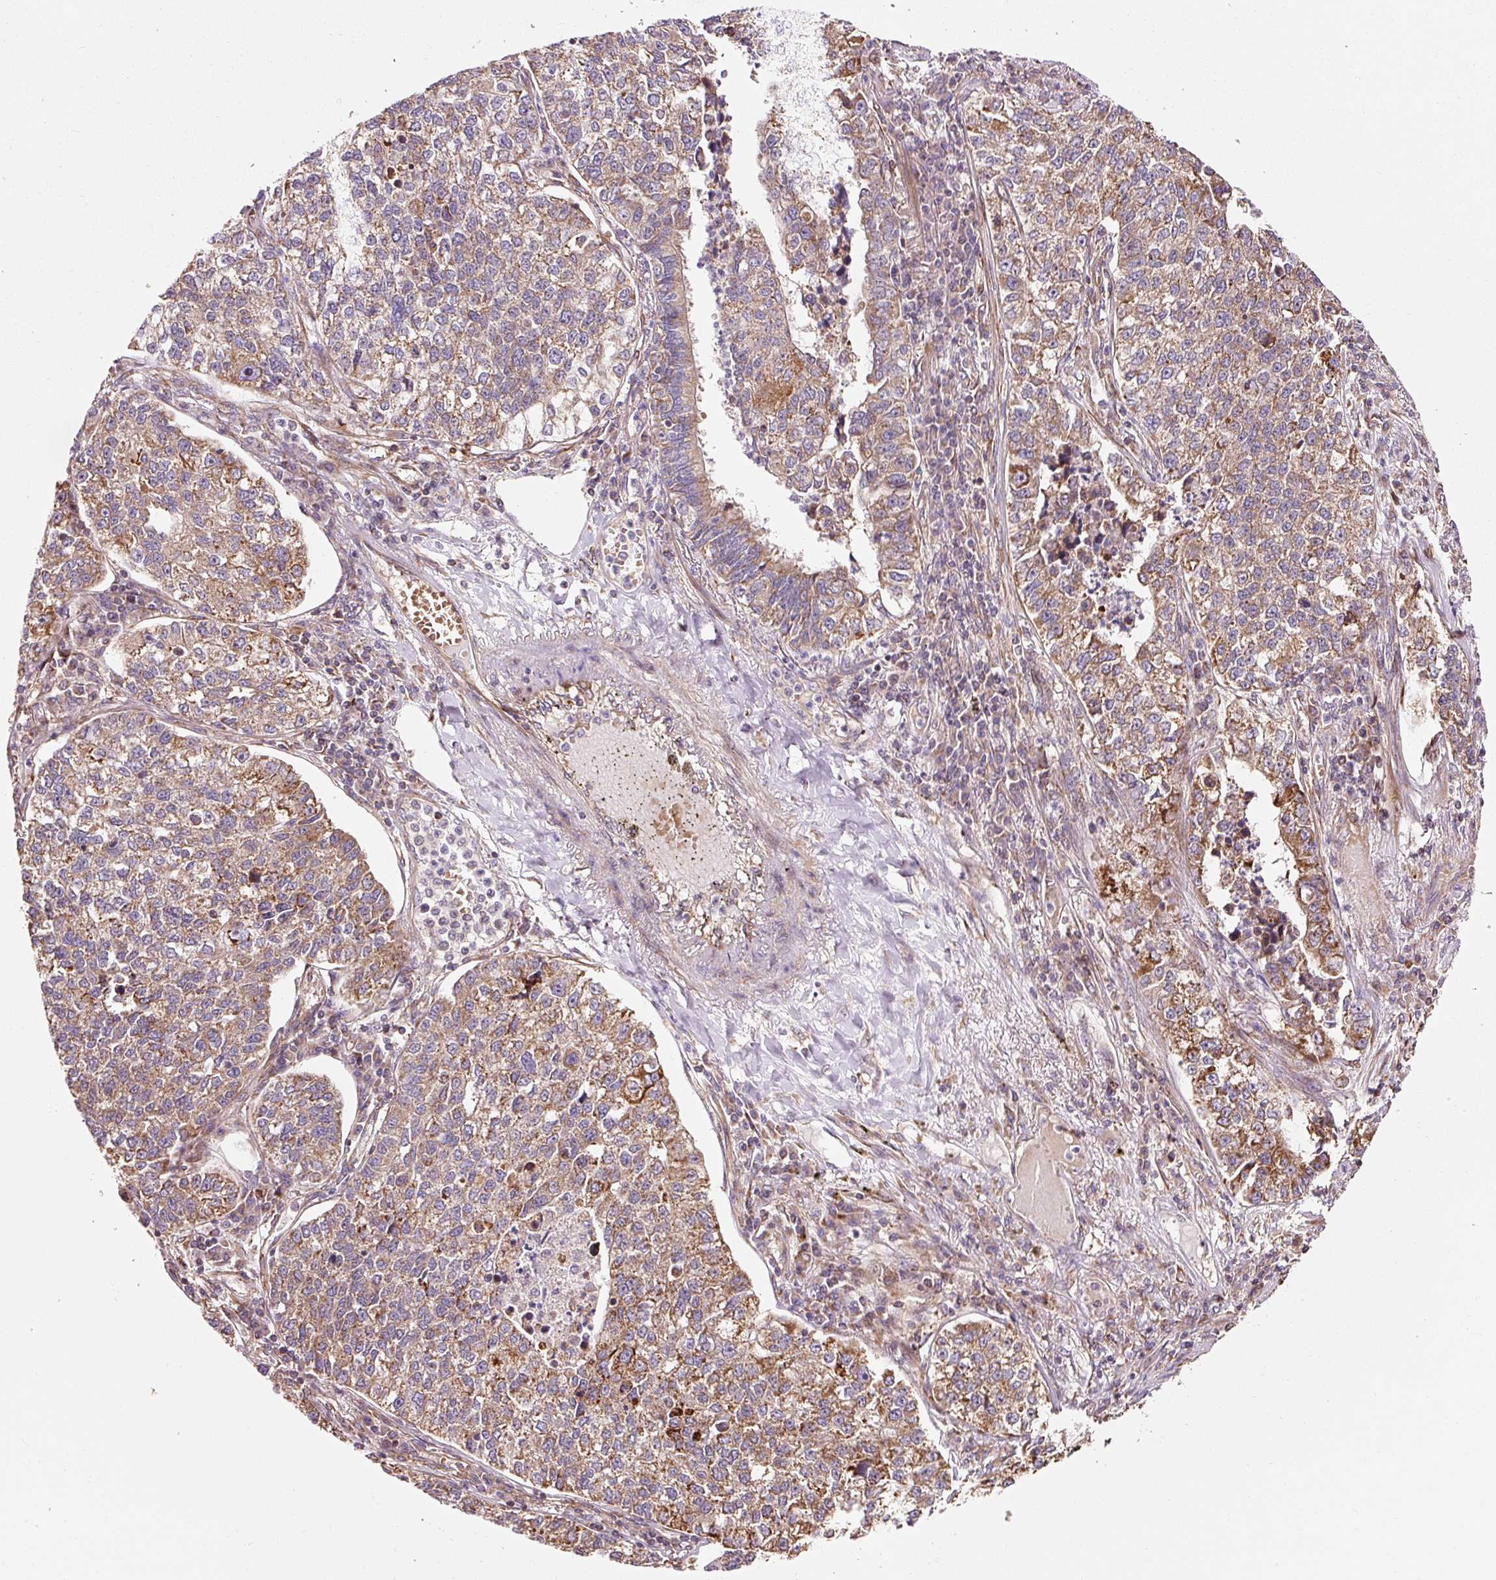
{"staining": {"intensity": "moderate", "quantity": ">75%", "location": "cytoplasmic/membranous"}, "tissue": "lung cancer", "cell_type": "Tumor cells", "image_type": "cancer", "snomed": [{"axis": "morphology", "description": "Adenocarcinoma, NOS"}, {"axis": "topography", "description": "Lung"}], "caption": "Adenocarcinoma (lung) stained with DAB immunohistochemistry (IHC) reveals medium levels of moderate cytoplasmic/membranous positivity in about >75% of tumor cells.", "gene": "ISCU", "patient": {"sex": "male", "age": 49}}